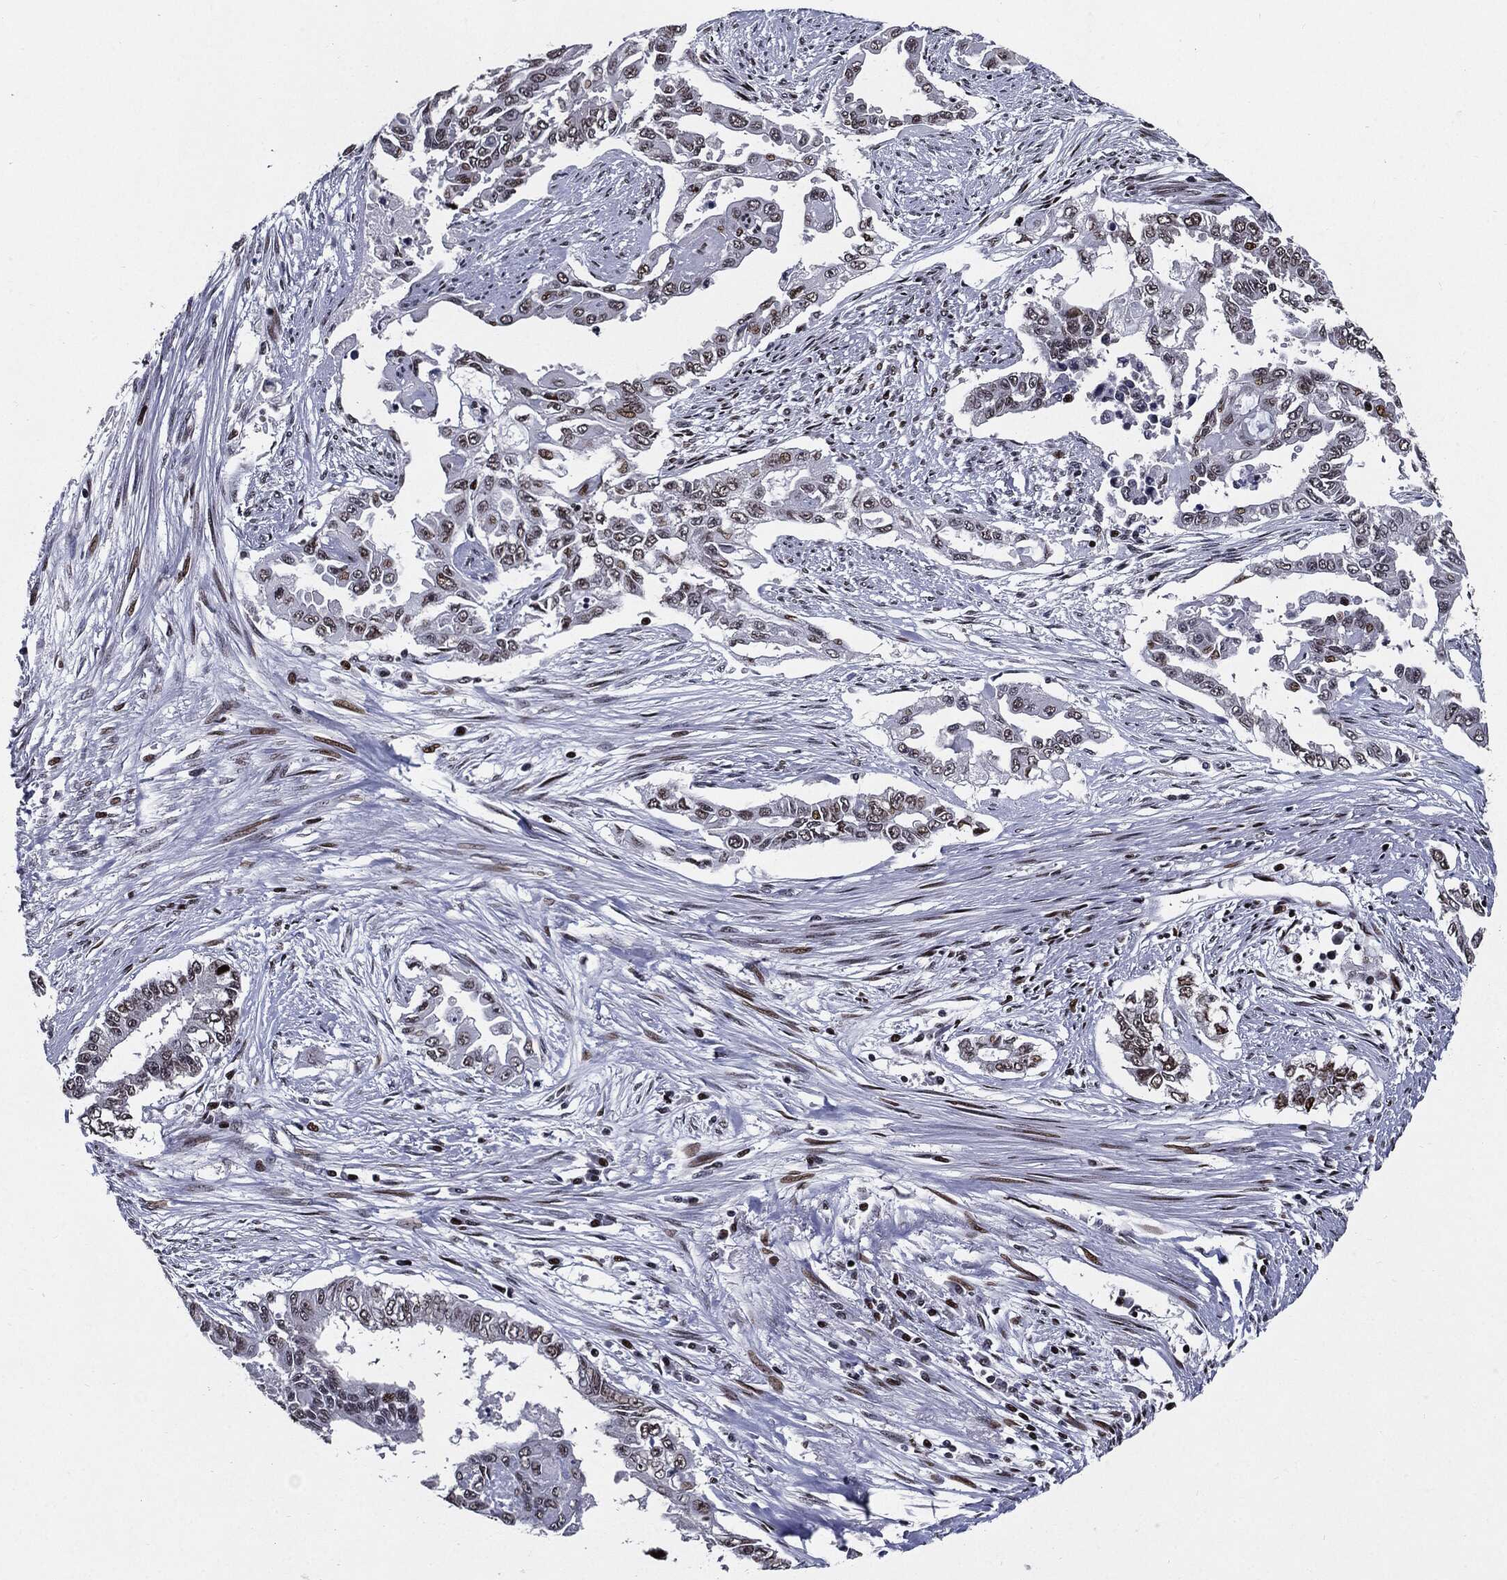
{"staining": {"intensity": "moderate", "quantity": "<25%", "location": "nuclear"}, "tissue": "endometrial cancer", "cell_type": "Tumor cells", "image_type": "cancer", "snomed": [{"axis": "morphology", "description": "Adenocarcinoma, NOS"}, {"axis": "topography", "description": "Uterus"}], "caption": "Protein staining of endometrial adenocarcinoma tissue displays moderate nuclear positivity in approximately <25% of tumor cells.", "gene": "ZFP91", "patient": {"sex": "female", "age": 59}}